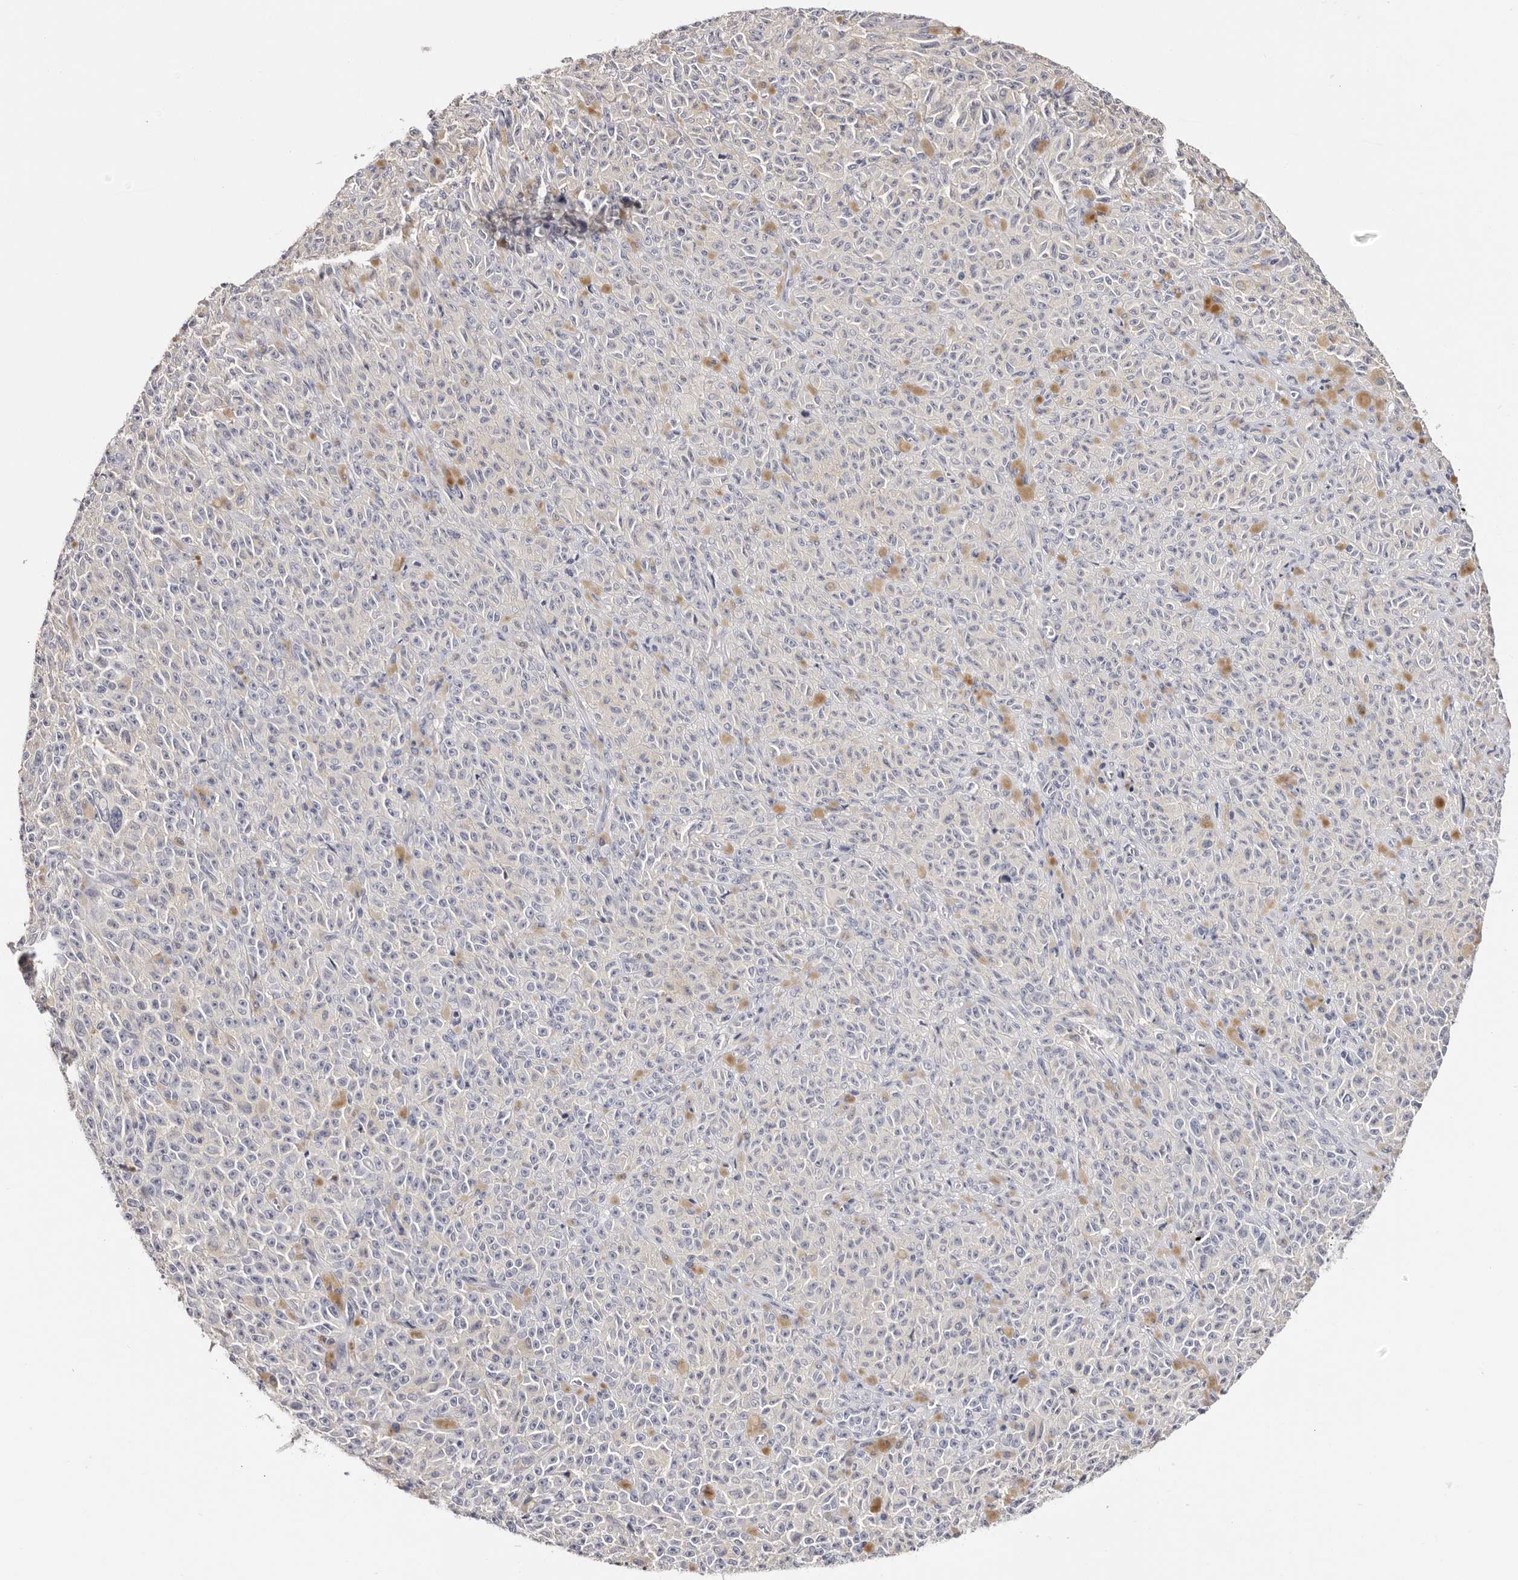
{"staining": {"intensity": "negative", "quantity": "none", "location": "none"}, "tissue": "melanoma", "cell_type": "Tumor cells", "image_type": "cancer", "snomed": [{"axis": "morphology", "description": "Malignant melanoma, NOS"}, {"axis": "topography", "description": "Skin"}], "caption": "Immunohistochemistry (IHC) of melanoma displays no expression in tumor cells. (Brightfield microscopy of DAB (3,3'-diaminobenzidine) immunohistochemistry at high magnification).", "gene": "ROM1", "patient": {"sex": "female", "age": 82}}